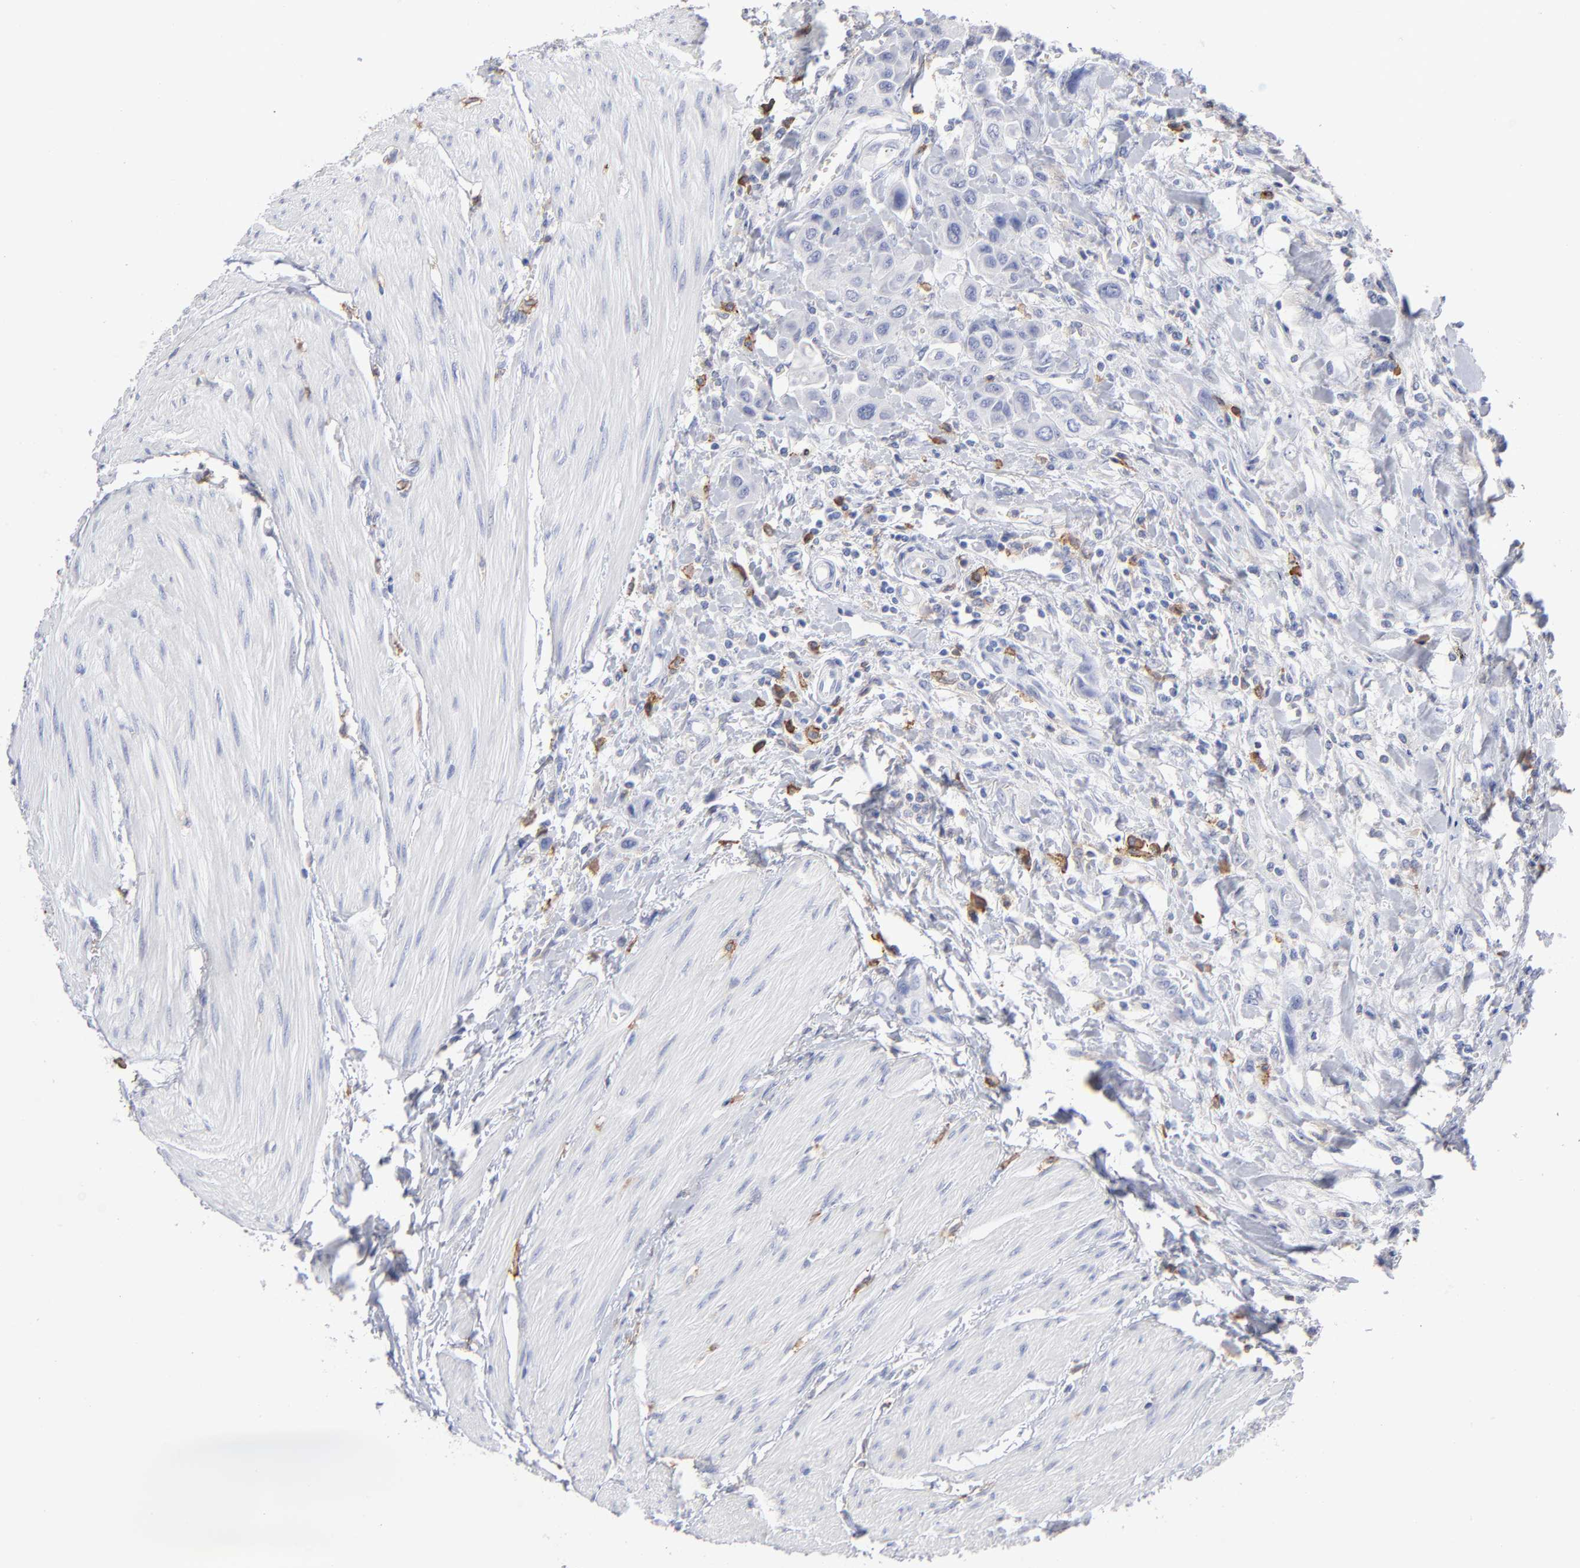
{"staining": {"intensity": "negative", "quantity": "none", "location": "none"}, "tissue": "urothelial cancer", "cell_type": "Tumor cells", "image_type": "cancer", "snomed": [{"axis": "morphology", "description": "Urothelial carcinoma, High grade"}, {"axis": "topography", "description": "Urinary bladder"}], "caption": "Histopathology image shows no significant protein positivity in tumor cells of urothelial carcinoma (high-grade). Brightfield microscopy of IHC stained with DAB (3,3'-diaminobenzidine) (brown) and hematoxylin (blue), captured at high magnification.", "gene": "LAT2", "patient": {"sex": "male", "age": 50}}